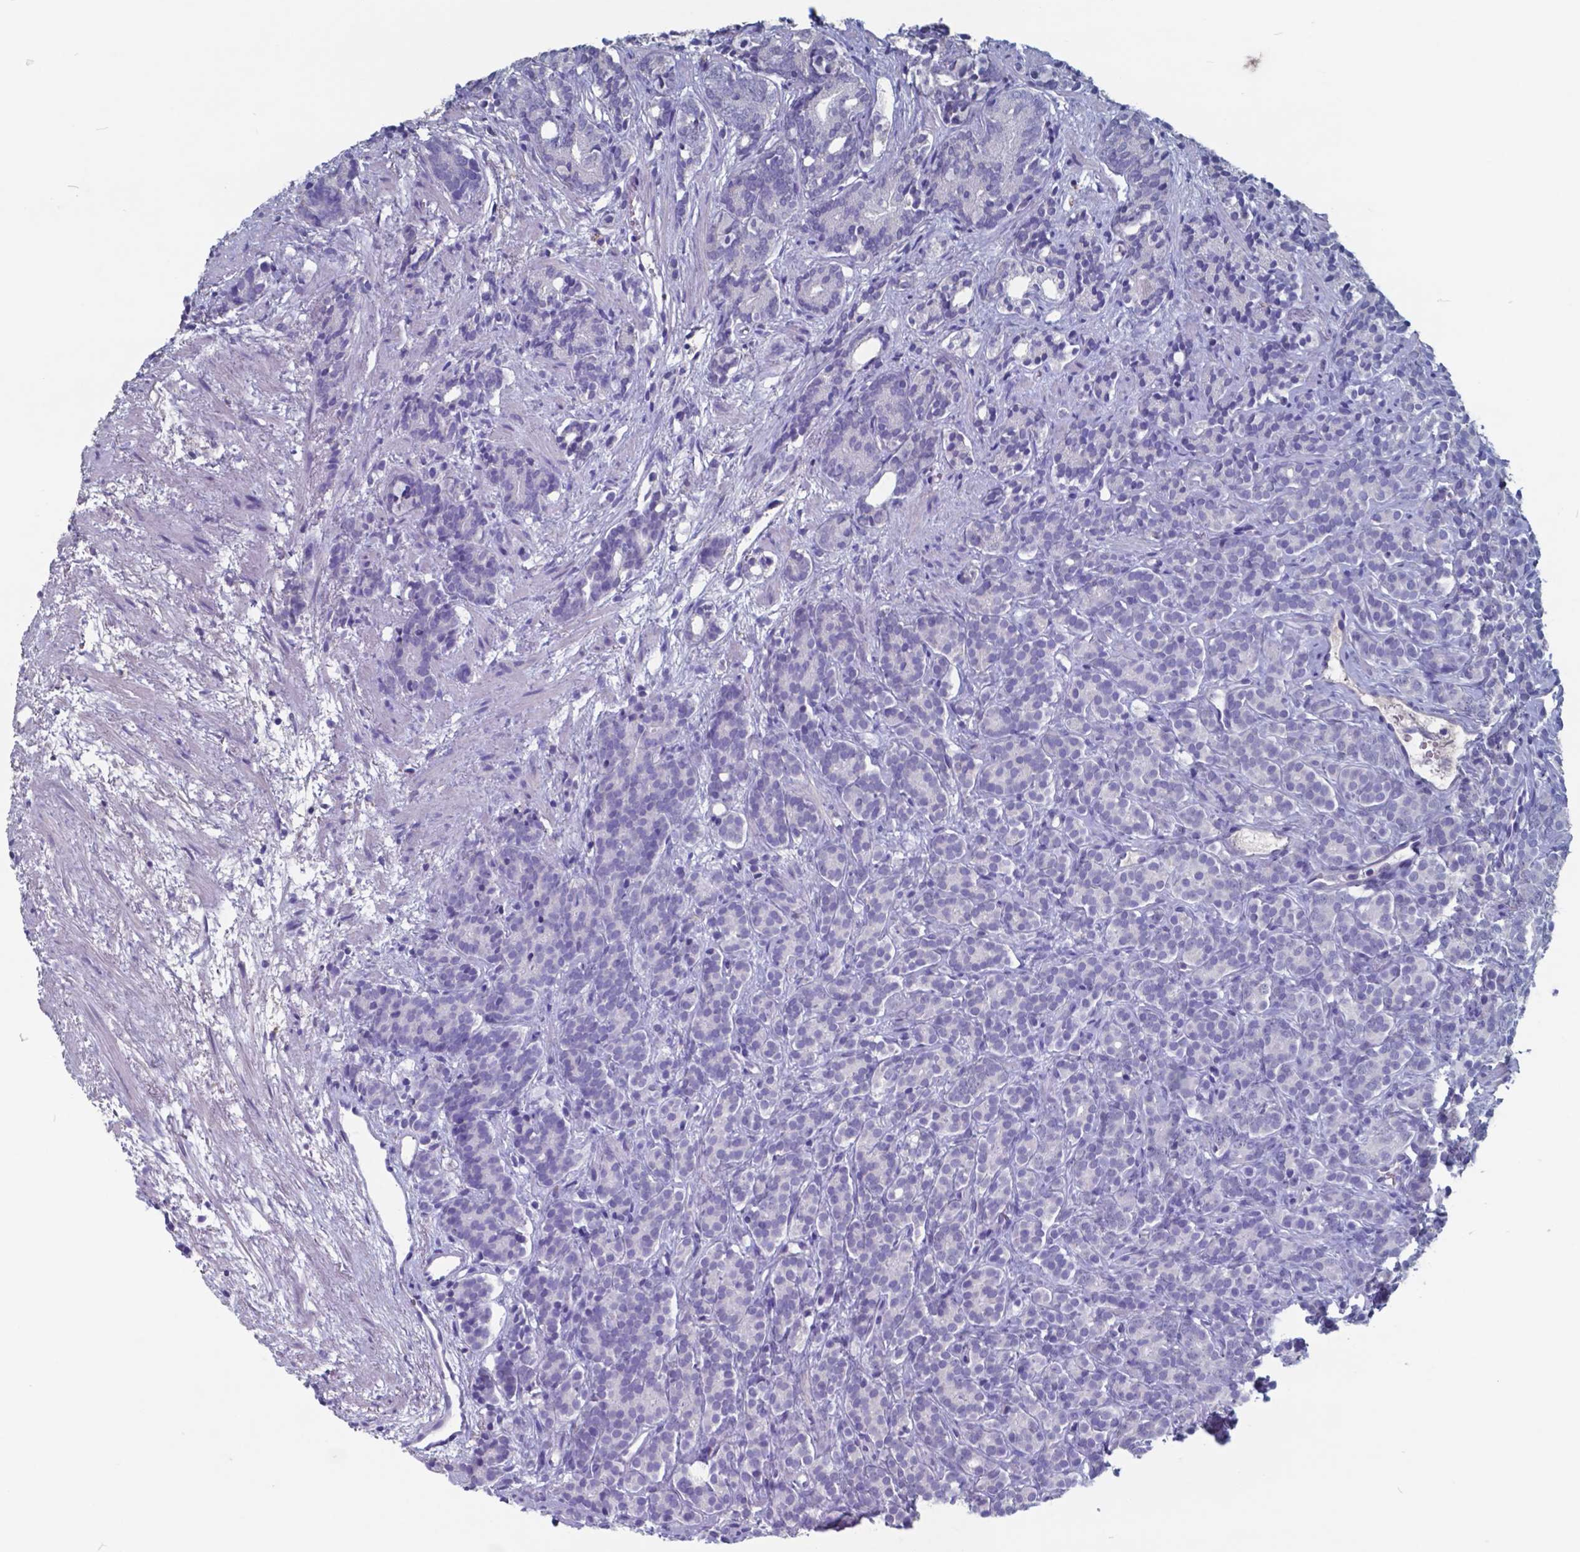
{"staining": {"intensity": "negative", "quantity": "none", "location": "none"}, "tissue": "prostate cancer", "cell_type": "Tumor cells", "image_type": "cancer", "snomed": [{"axis": "morphology", "description": "Adenocarcinoma, High grade"}, {"axis": "topography", "description": "Prostate"}], "caption": "An image of human adenocarcinoma (high-grade) (prostate) is negative for staining in tumor cells. (Immunohistochemistry (ihc), brightfield microscopy, high magnification).", "gene": "TTR", "patient": {"sex": "male", "age": 84}}